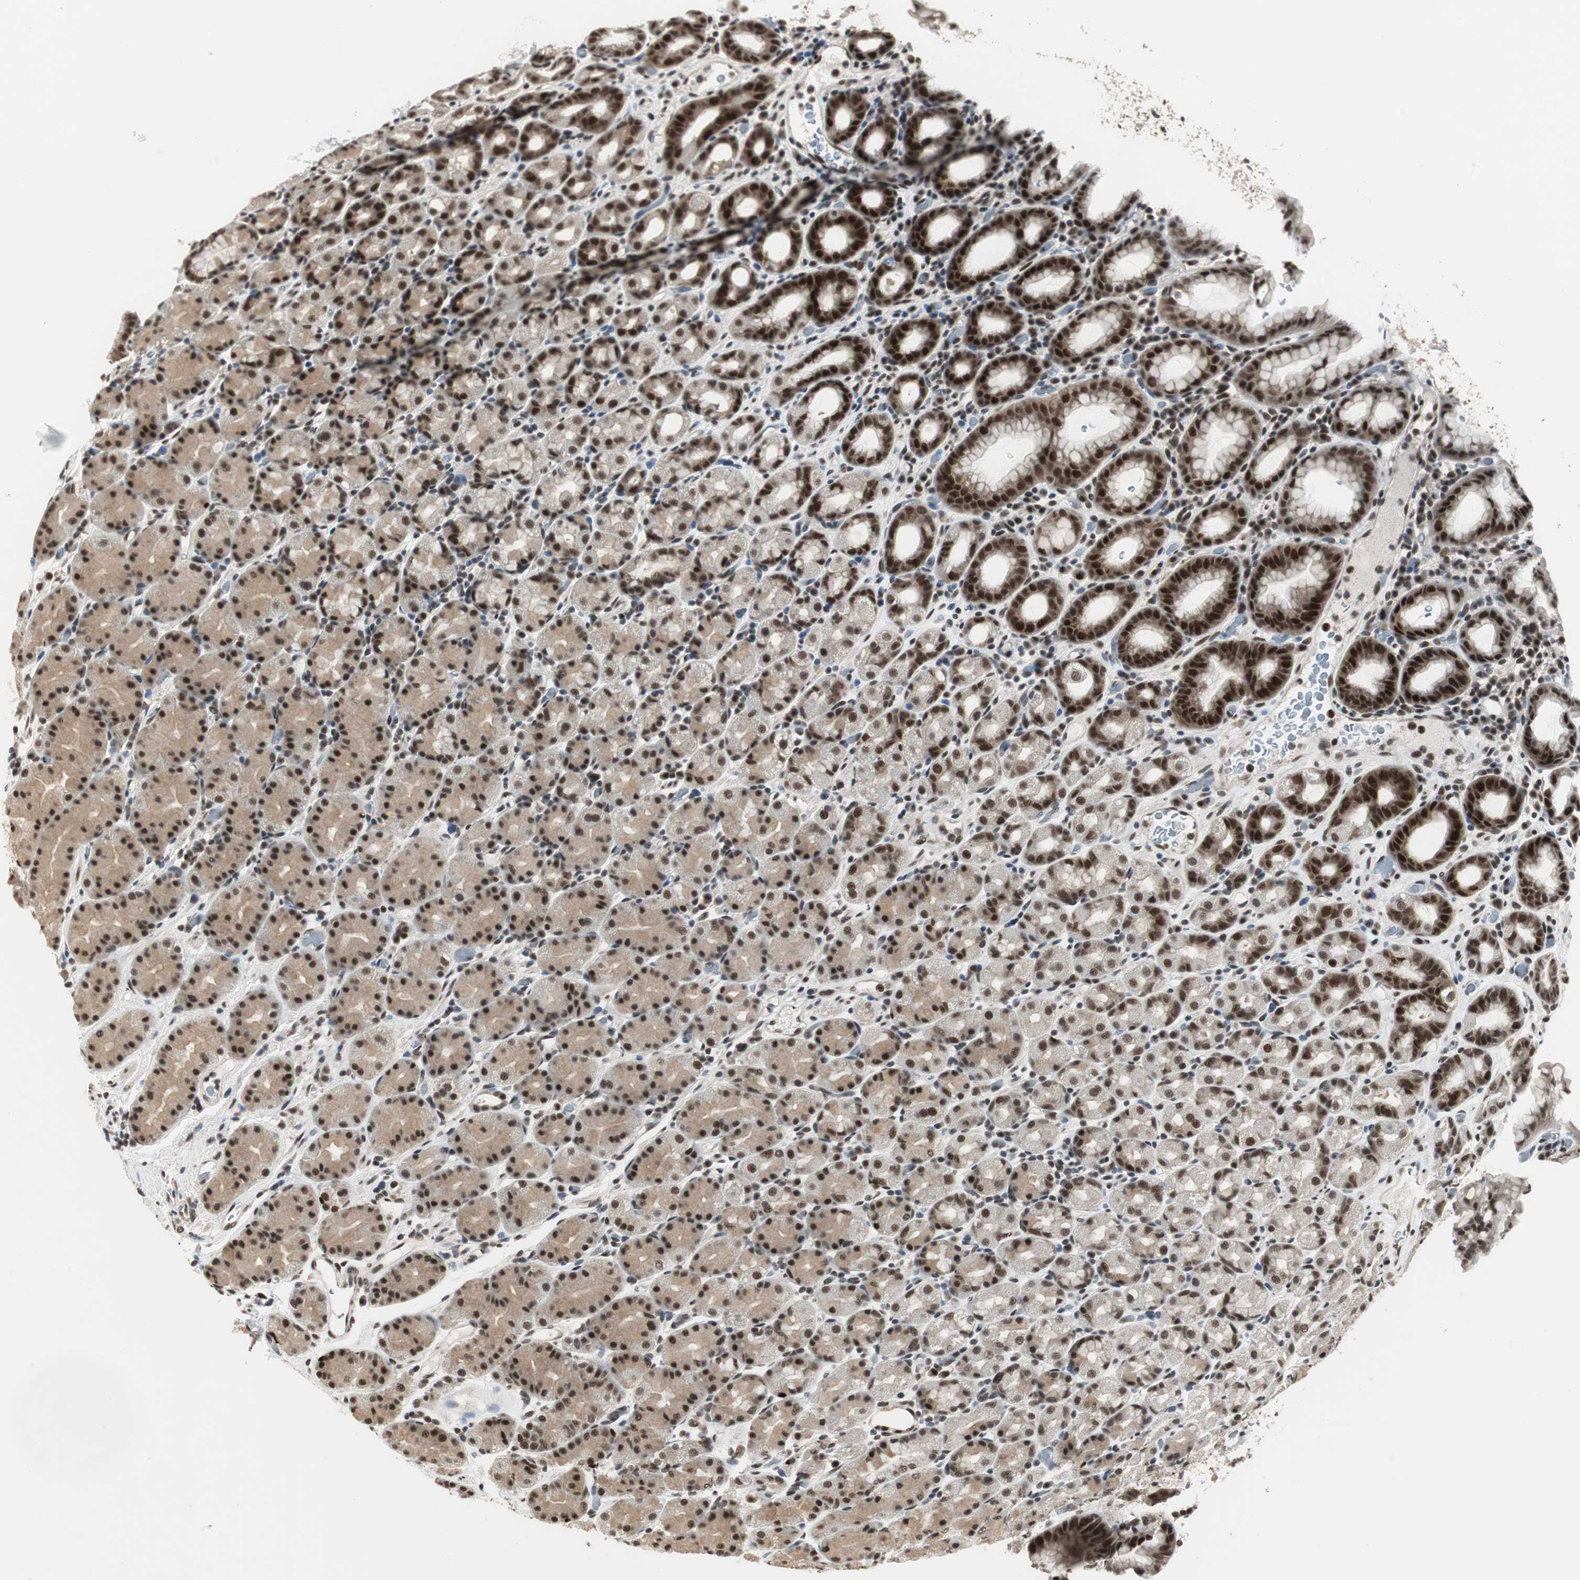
{"staining": {"intensity": "strong", "quantity": ">75%", "location": "nuclear"}, "tissue": "stomach", "cell_type": "Glandular cells", "image_type": "normal", "snomed": [{"axis": "morphology", "description": "Normal tissue, NOS"}, {"axis": "topography", "description": "Stomach, upper"}], "caption": "An immunohistochemistry (IHC) histopathology image of benign tissue is shown. Protein staining in brown shows strong nuclear positivity in stomach within glandular cells. Immunohistochemistry stains the protein in brown and the nuclei are stained blue.", "gene": "CDK9", "patient": {"sex": "male", "age": 68}}